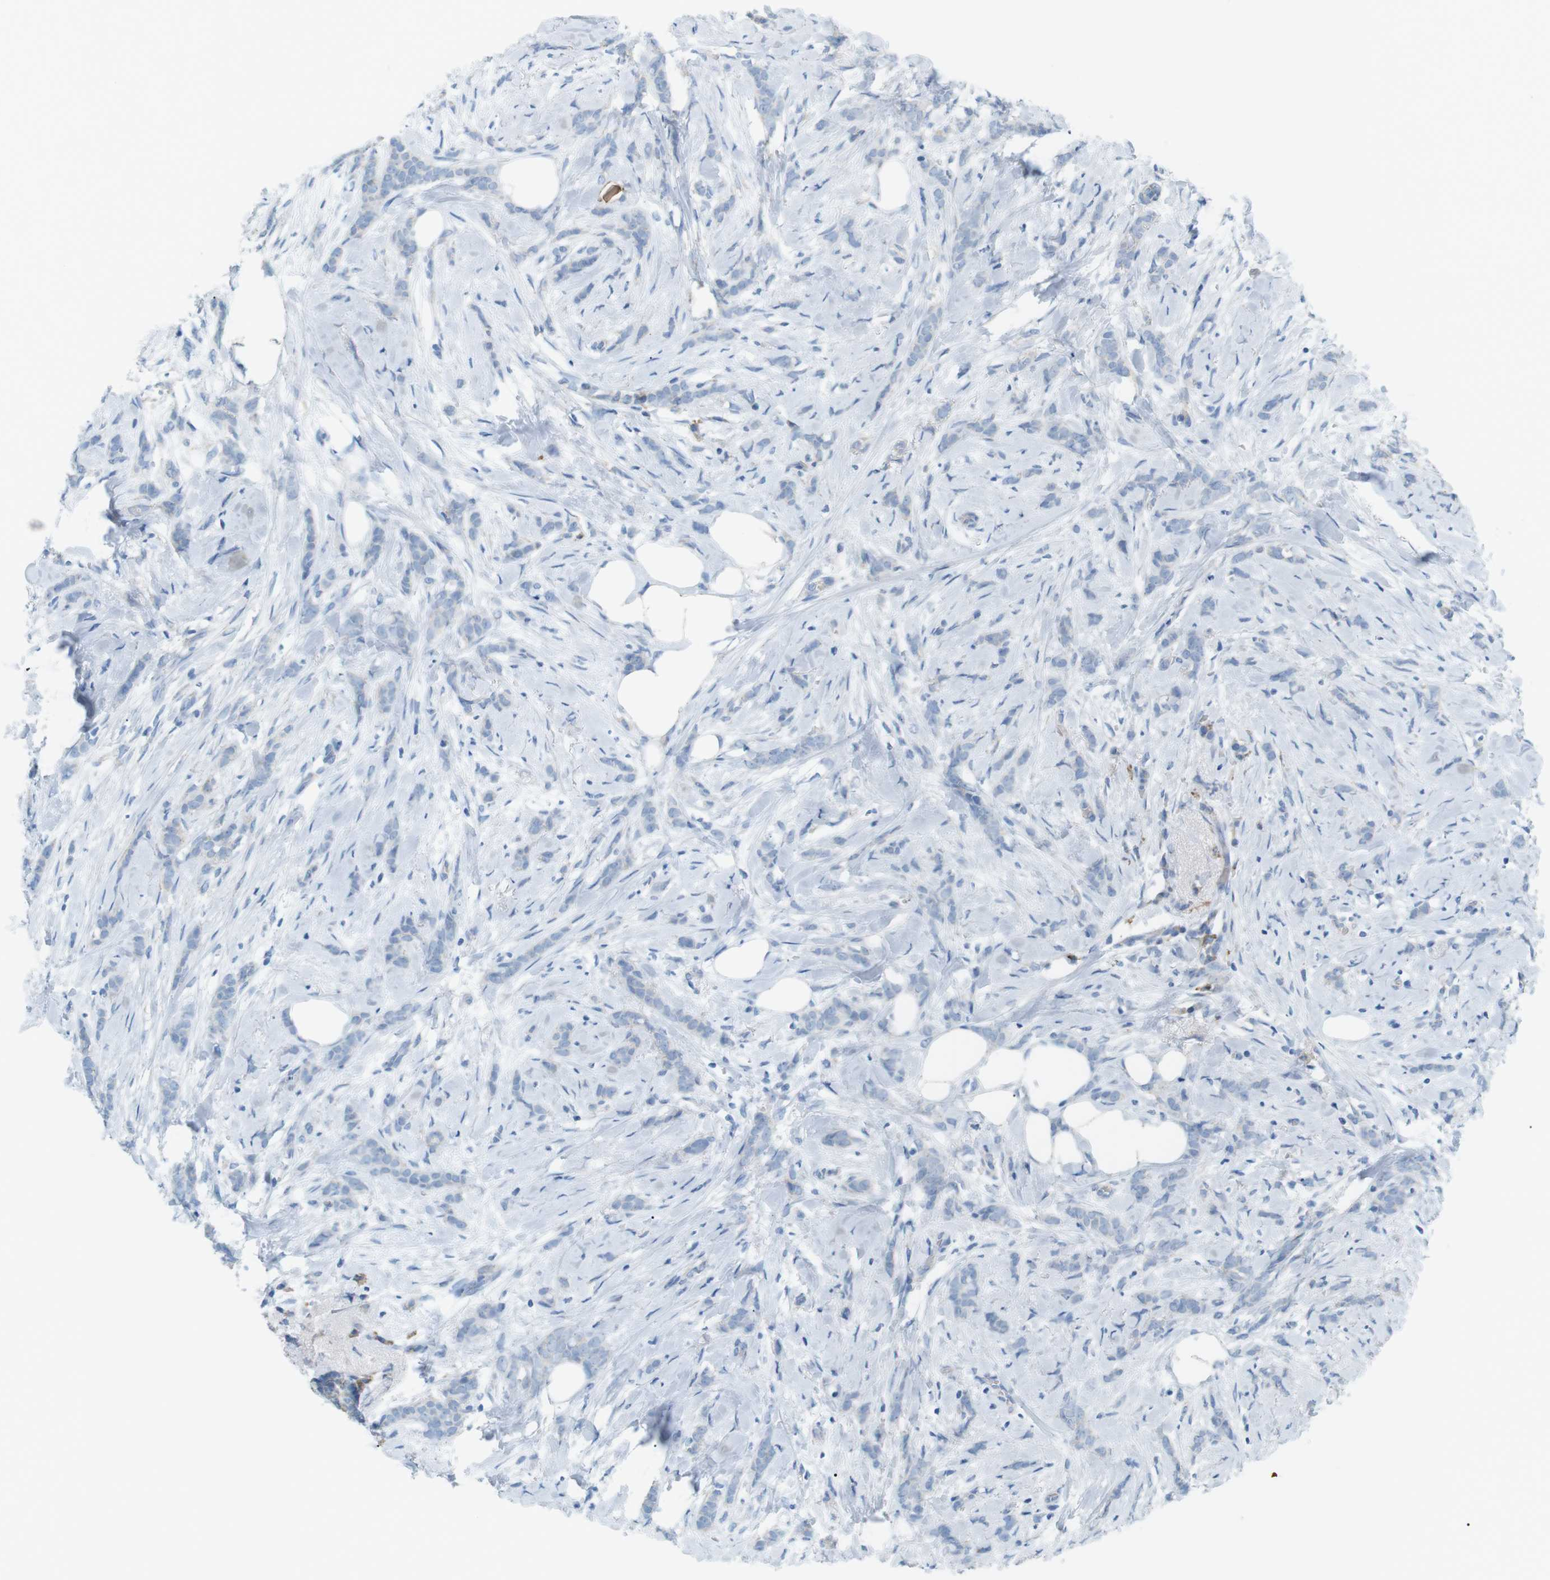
{"staining": {"intensity": "negative", "quantity": "none", "location": "none"}, "tissue": "breast cancer", "cell_type": "Tumor cells", "image_type": "cancer", "snomed": [{"axis": "morphology", "description": "Lobular carcinoma, in situ"}, {"axis": "morphology", "description": "Lobular carcinoma"}, {"axis": "topography", "description": "Breast"}], "caption": "The photomicrograph demonstrates no significant staining in tumor cells of lobular carcinoma in situ (breast).", "gene": "VAMP1", "patient": {"sex": "female", "age": 41}}